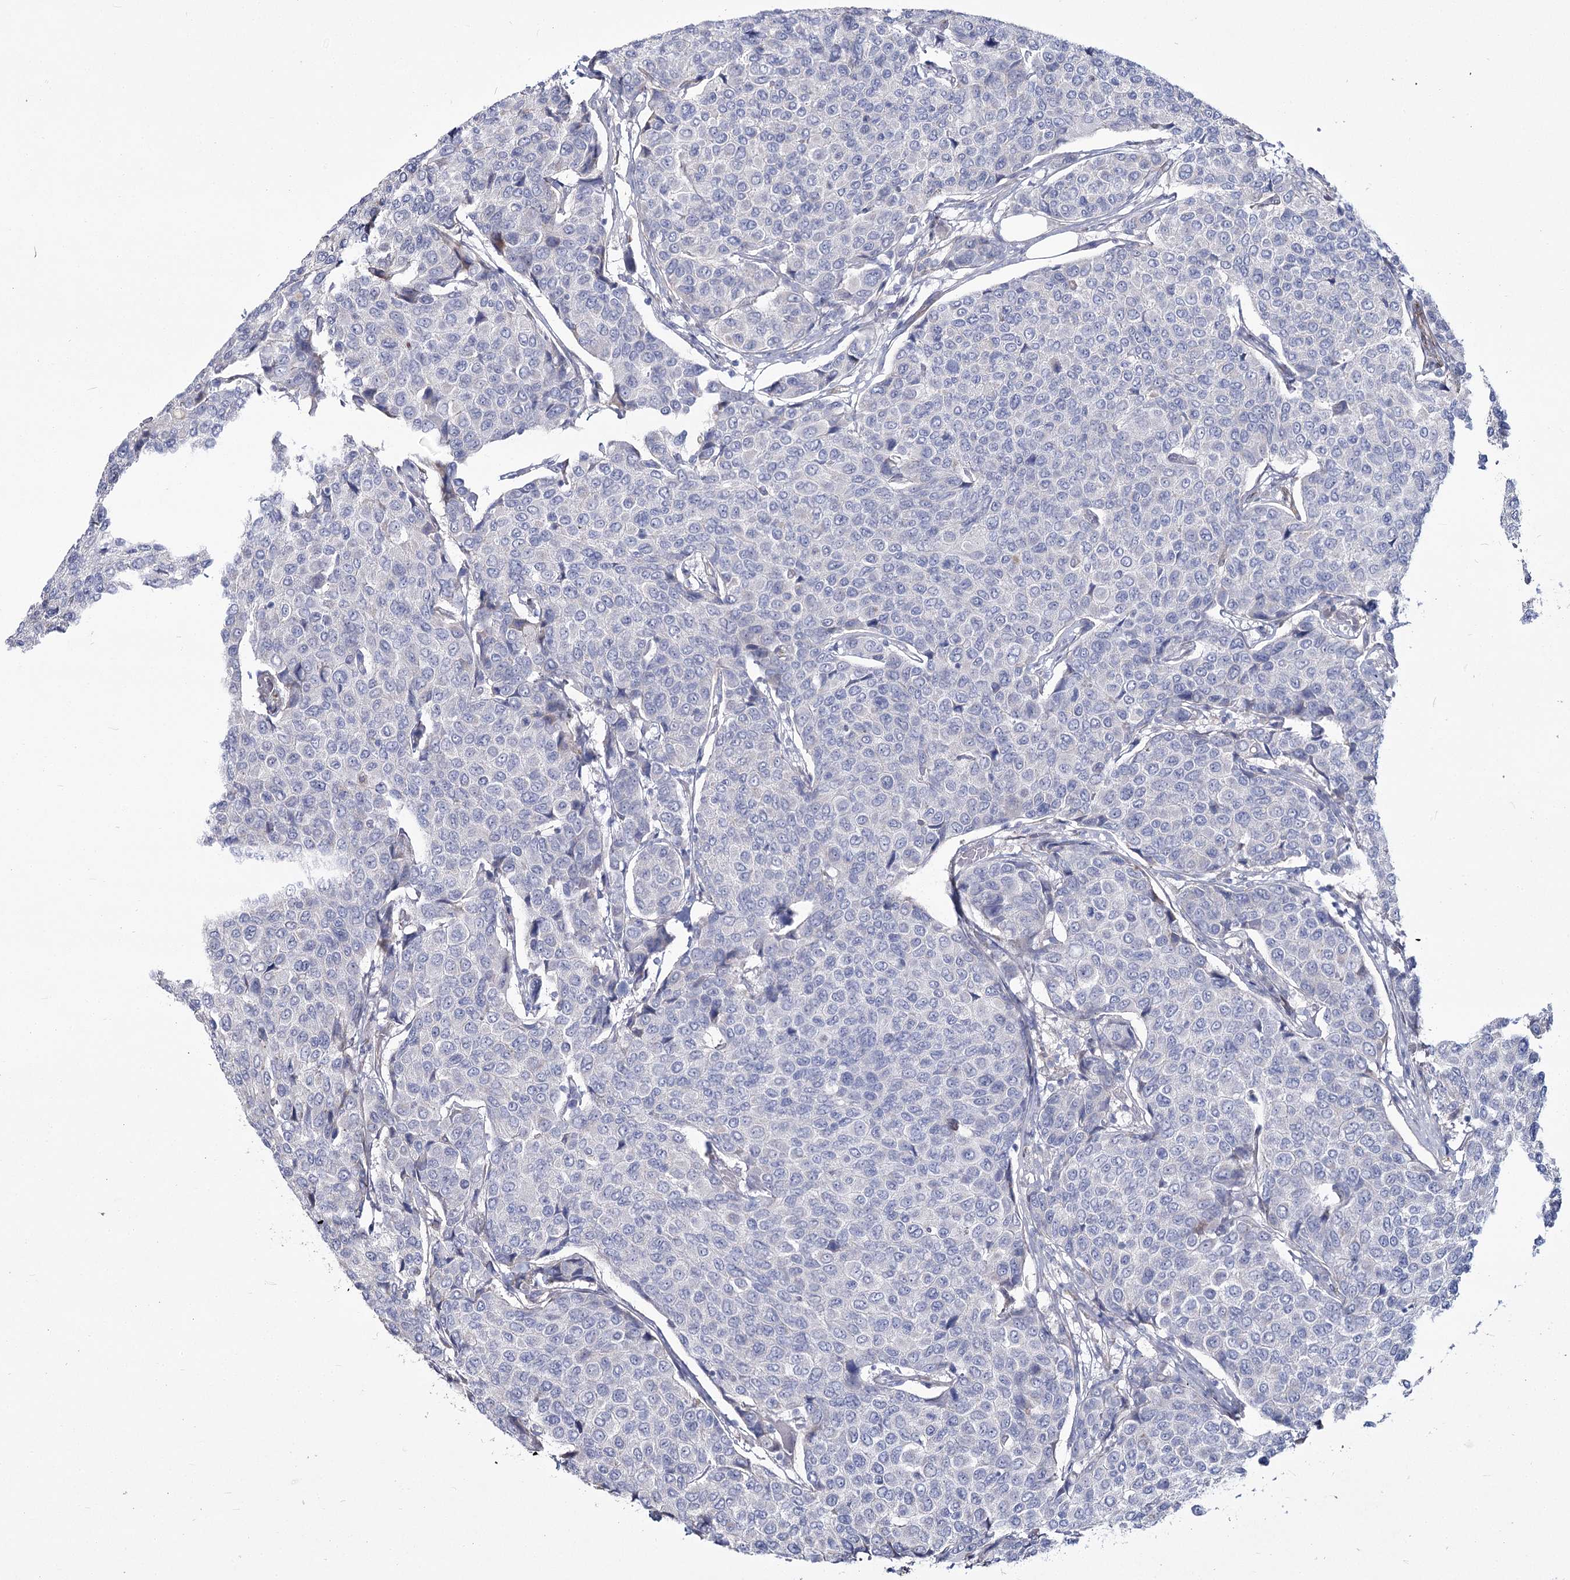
{"staining": {"intensity": "negative", "quantity": "none", "location": "none"}, "tissue": "breast cancer", "cell_type": "Tumor cells", "image_type": "cancer", "snomed": [{"axis": "morphology", "description": "Duct carcinoma"}, {"axis": "topography", "description": "Breast"}], "caption": "Infiltrating ductal carcinoma (breast) stained for a protein using immunohistochemistry demonstrates no positivity tumor cells.", "gene": "ME3", "patient": {"sex": "female", "age": 55}}